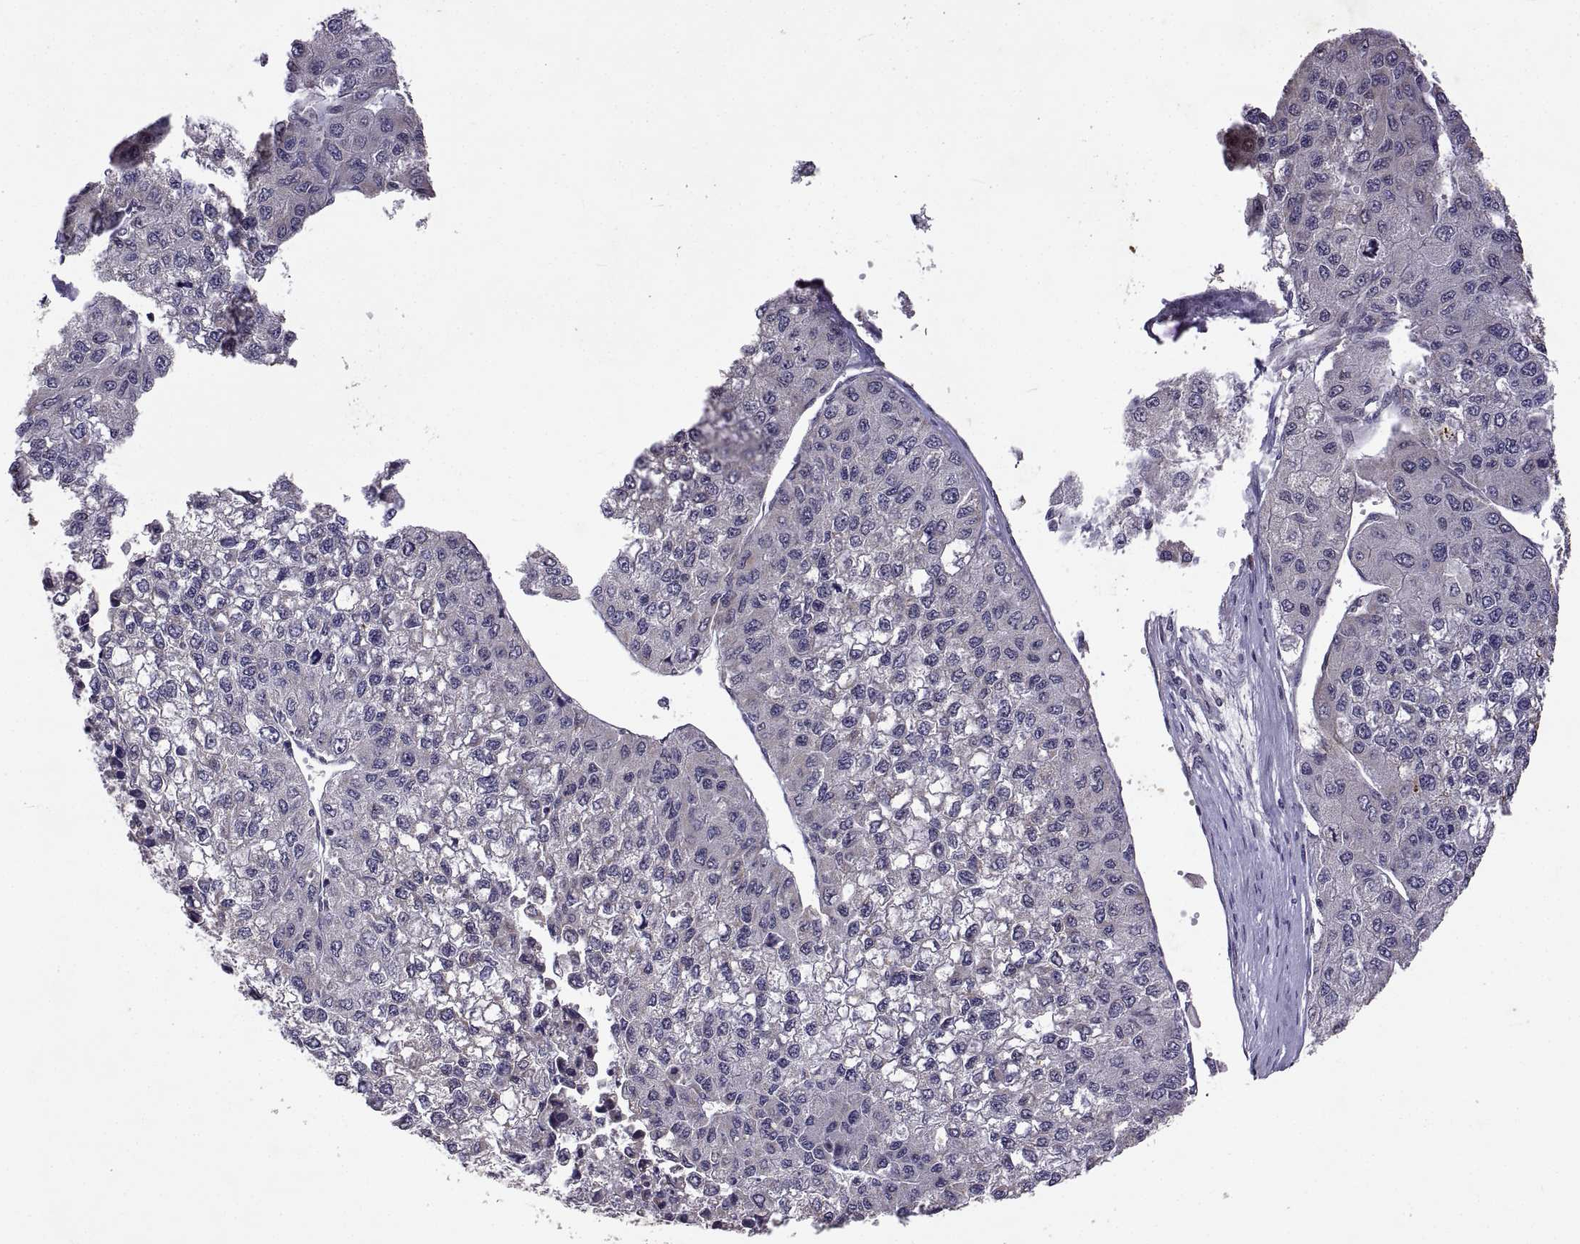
{"staining": {"intensity": "negative", "quantity": "none", "location": "none"}, "tissue": "liver cancer", "cell_type": "Tumor cells", "image_type": "cancer", "snomed": [{"axis": "morphology", "description": "Carcinoma, Hepatocellular, NOS"}, {"axis": "topography", "description": "Liver"}], "caption": "The photomicrograph shows no significant staining in tumor cells of liver cancer.", "gene": "LAMA1", "patient": {"sex": "female", "age": 66}}